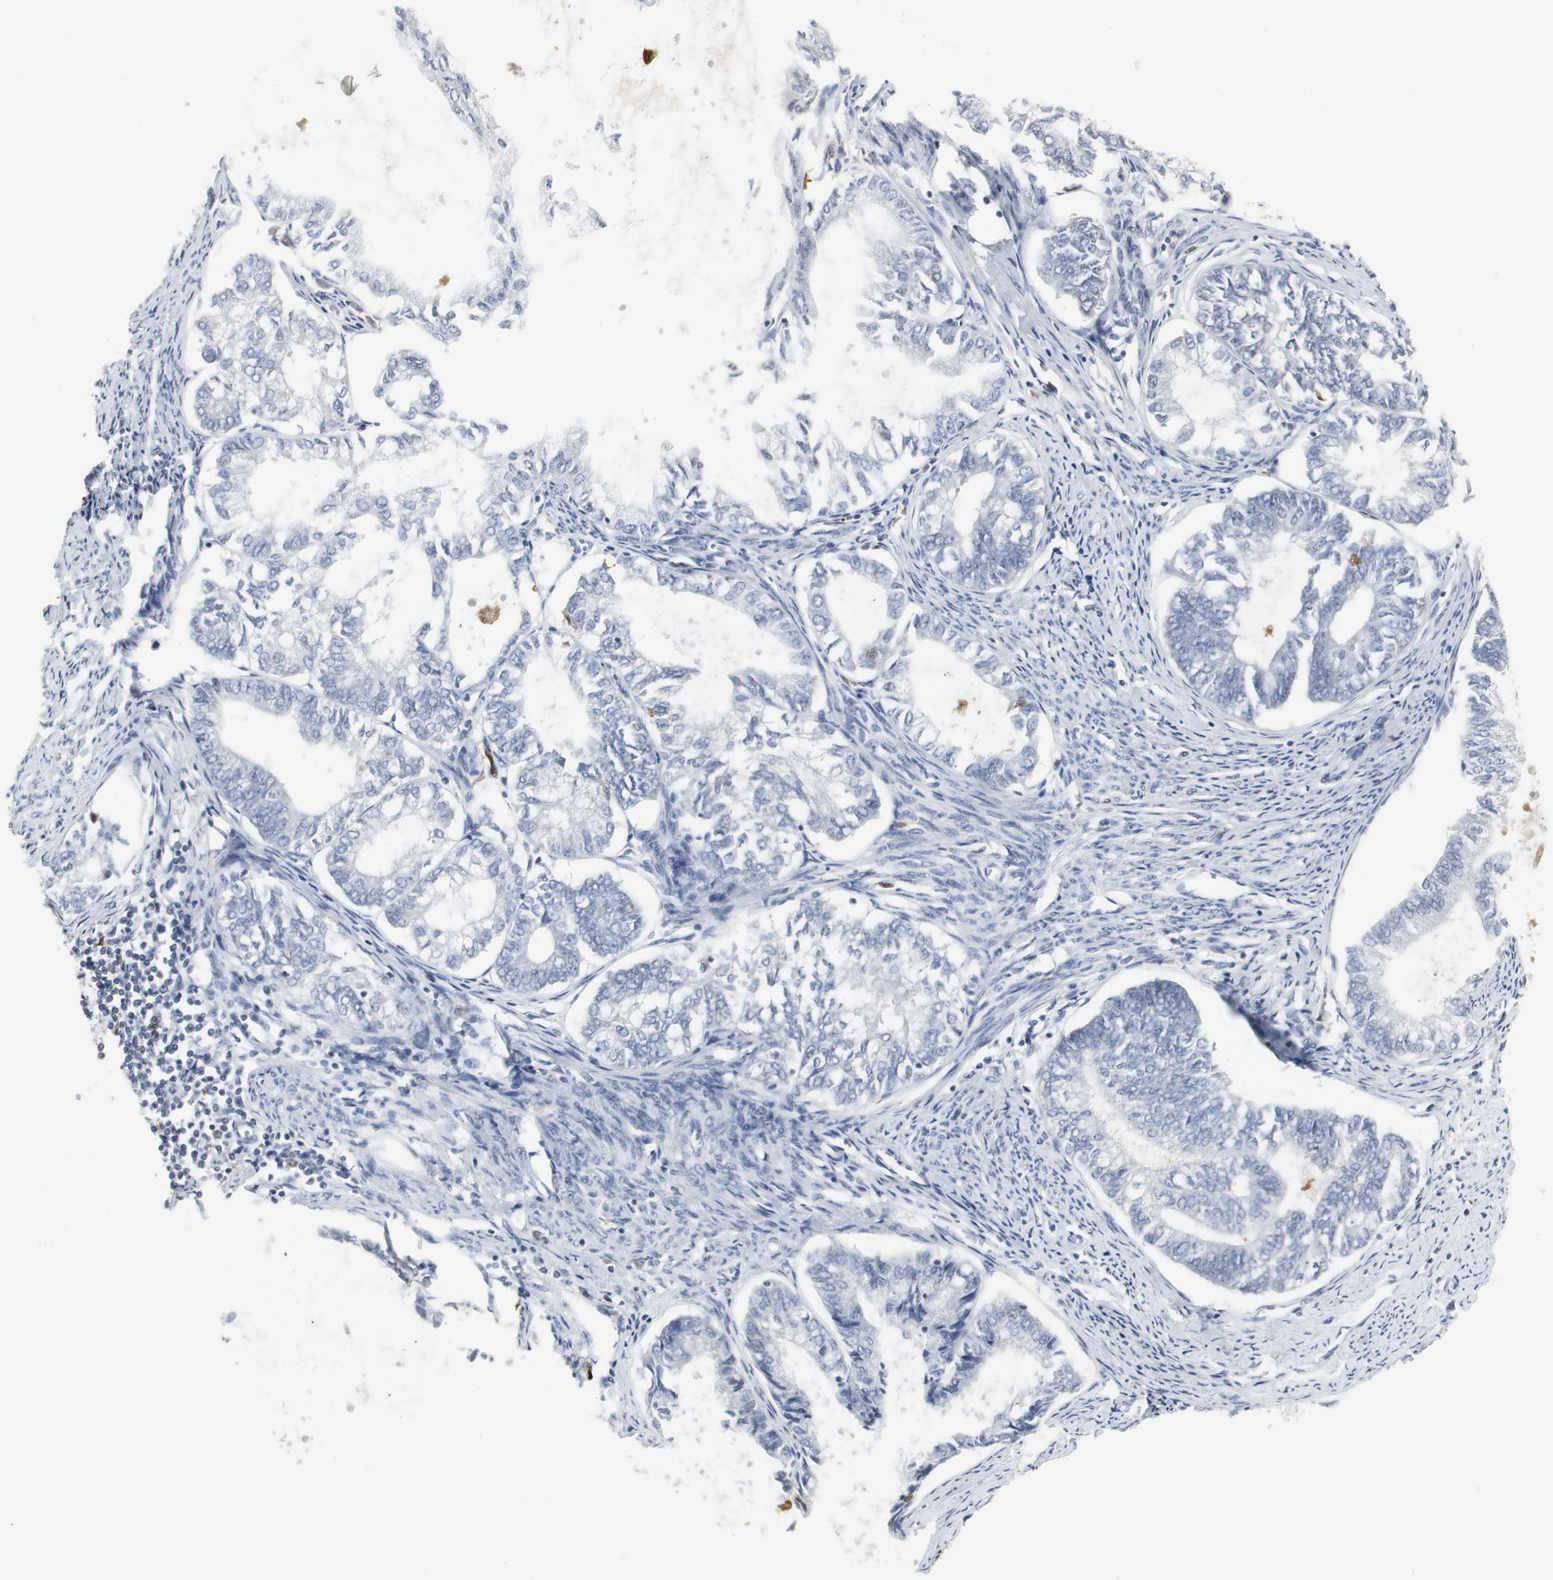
{"staining": {"intensity": "negative", "quantity": "none", "location": "none"}, "tissue": "endometrial cancer", "cell_type": "Tumor cells", "image_type": "cancer", "snomed": [{"axis": "morphology", "description": "Adenocarcinoma, NOS"}, {"axis": "topography", "description": "Endometrium"}], "caption": "There is no significant expression in tumor cells of endometrial adenocarcinoma. (DAB (3,3'-diaminobenzidine) immunohistochemistry visualized using brightfield microscopy, high magnification).", "gene": "PI15", "patient": {"sex": "female", "age": 86}}